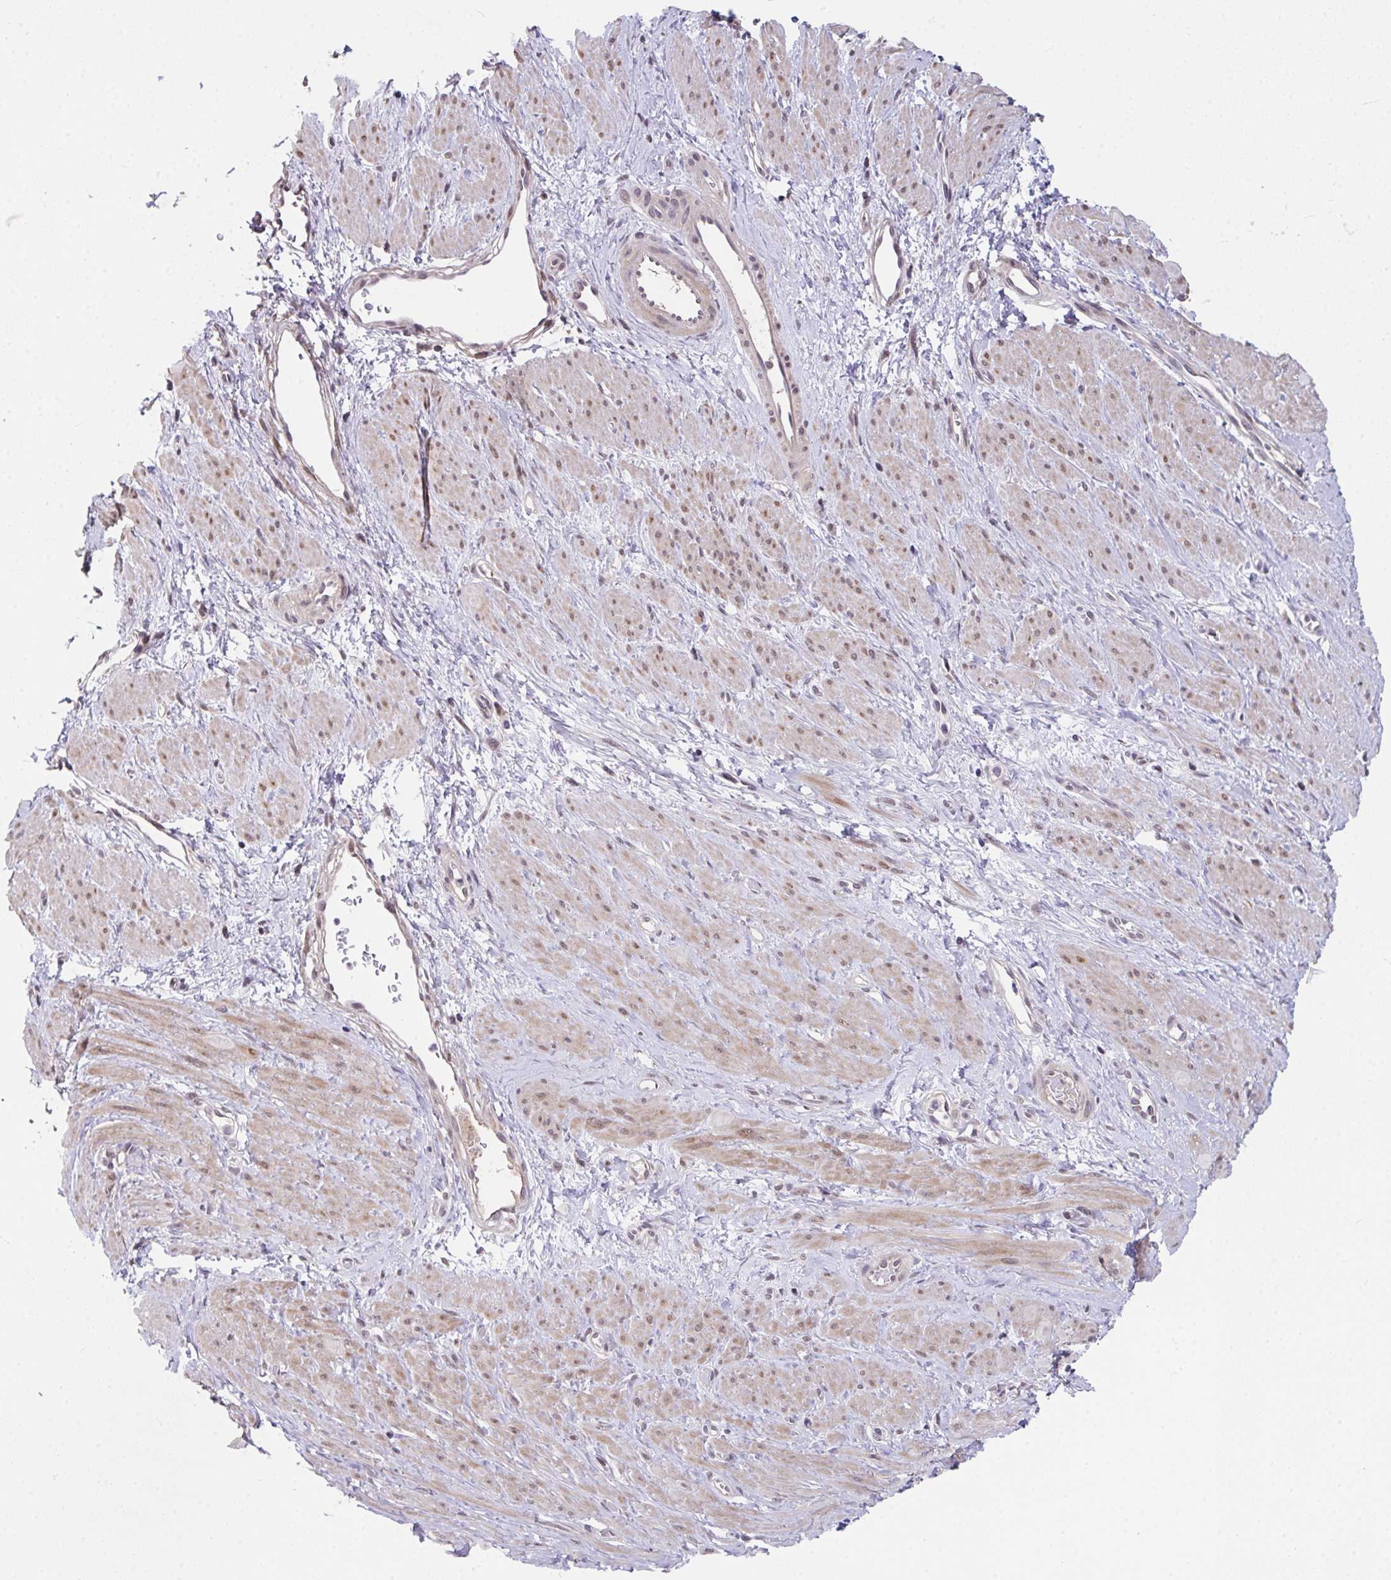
{"staining": {"intensity": "weak", "quantity": "25%-75%", "location": "cytoplasmic/membranous,nuclear"}, "tissue": "smooth muscle", "cell_type": "Smooth muscle cells", "image_type": "normal", "snomed": [{"axis": "morphology", "description": "Normal tissue, NOS"}, {"axis": "topography", "description": "Smooth muscle"}, {"axis": "topography", "description": "Uterus"}], "caption": "Smooth muscle cells exhibit low levels of weak cytoplasmic/membranous,nuclear staining in approximately 25%-75% of cells in benign smooth muscle. Using DAB (3,3'-diaminobenzidine) (brown) and hematoxylin (blue) stains, captured at high magnification using brightfield microscopy.", "gene": "RBBP6", "patient": {"sex": "female", "age": 39}}